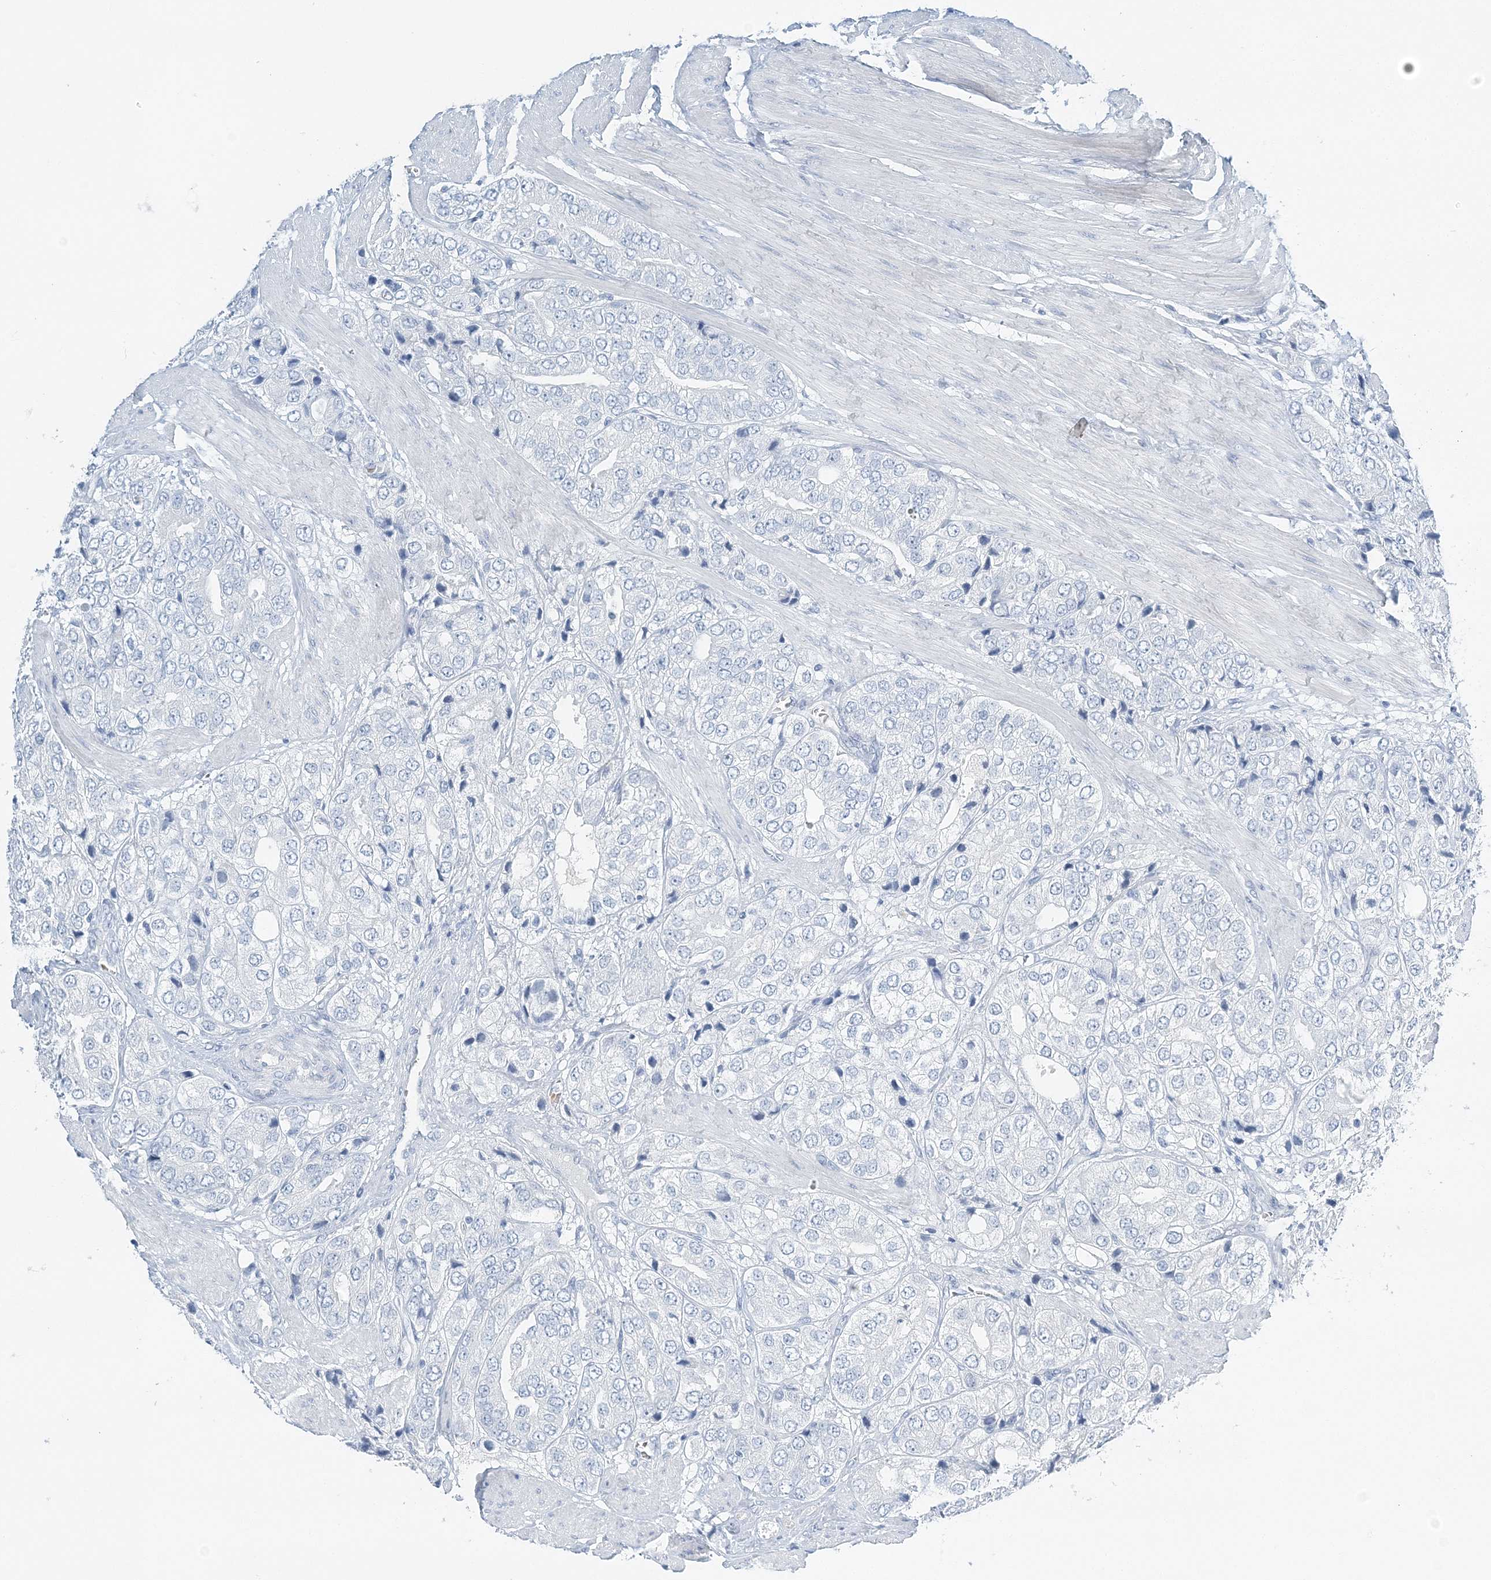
{"staining": {"intensity": "negative", "quantity": "none", "location": "none"}, "tissue": "prostate cancer", "cell_type": "Tumor cells", "image_type": "cancer", "snomed": [{"axis": "morphology", "description": "Adenocarcinoma, High grade"}, {"axis": "topography", "description": "Prostate"}], "caption": "Tumor cells show no significant protein expression in prostate cancer (adenocarcinoma (high-grade)).", "gene": "VILL", "patient": {"sex": "male", "age": 50}}